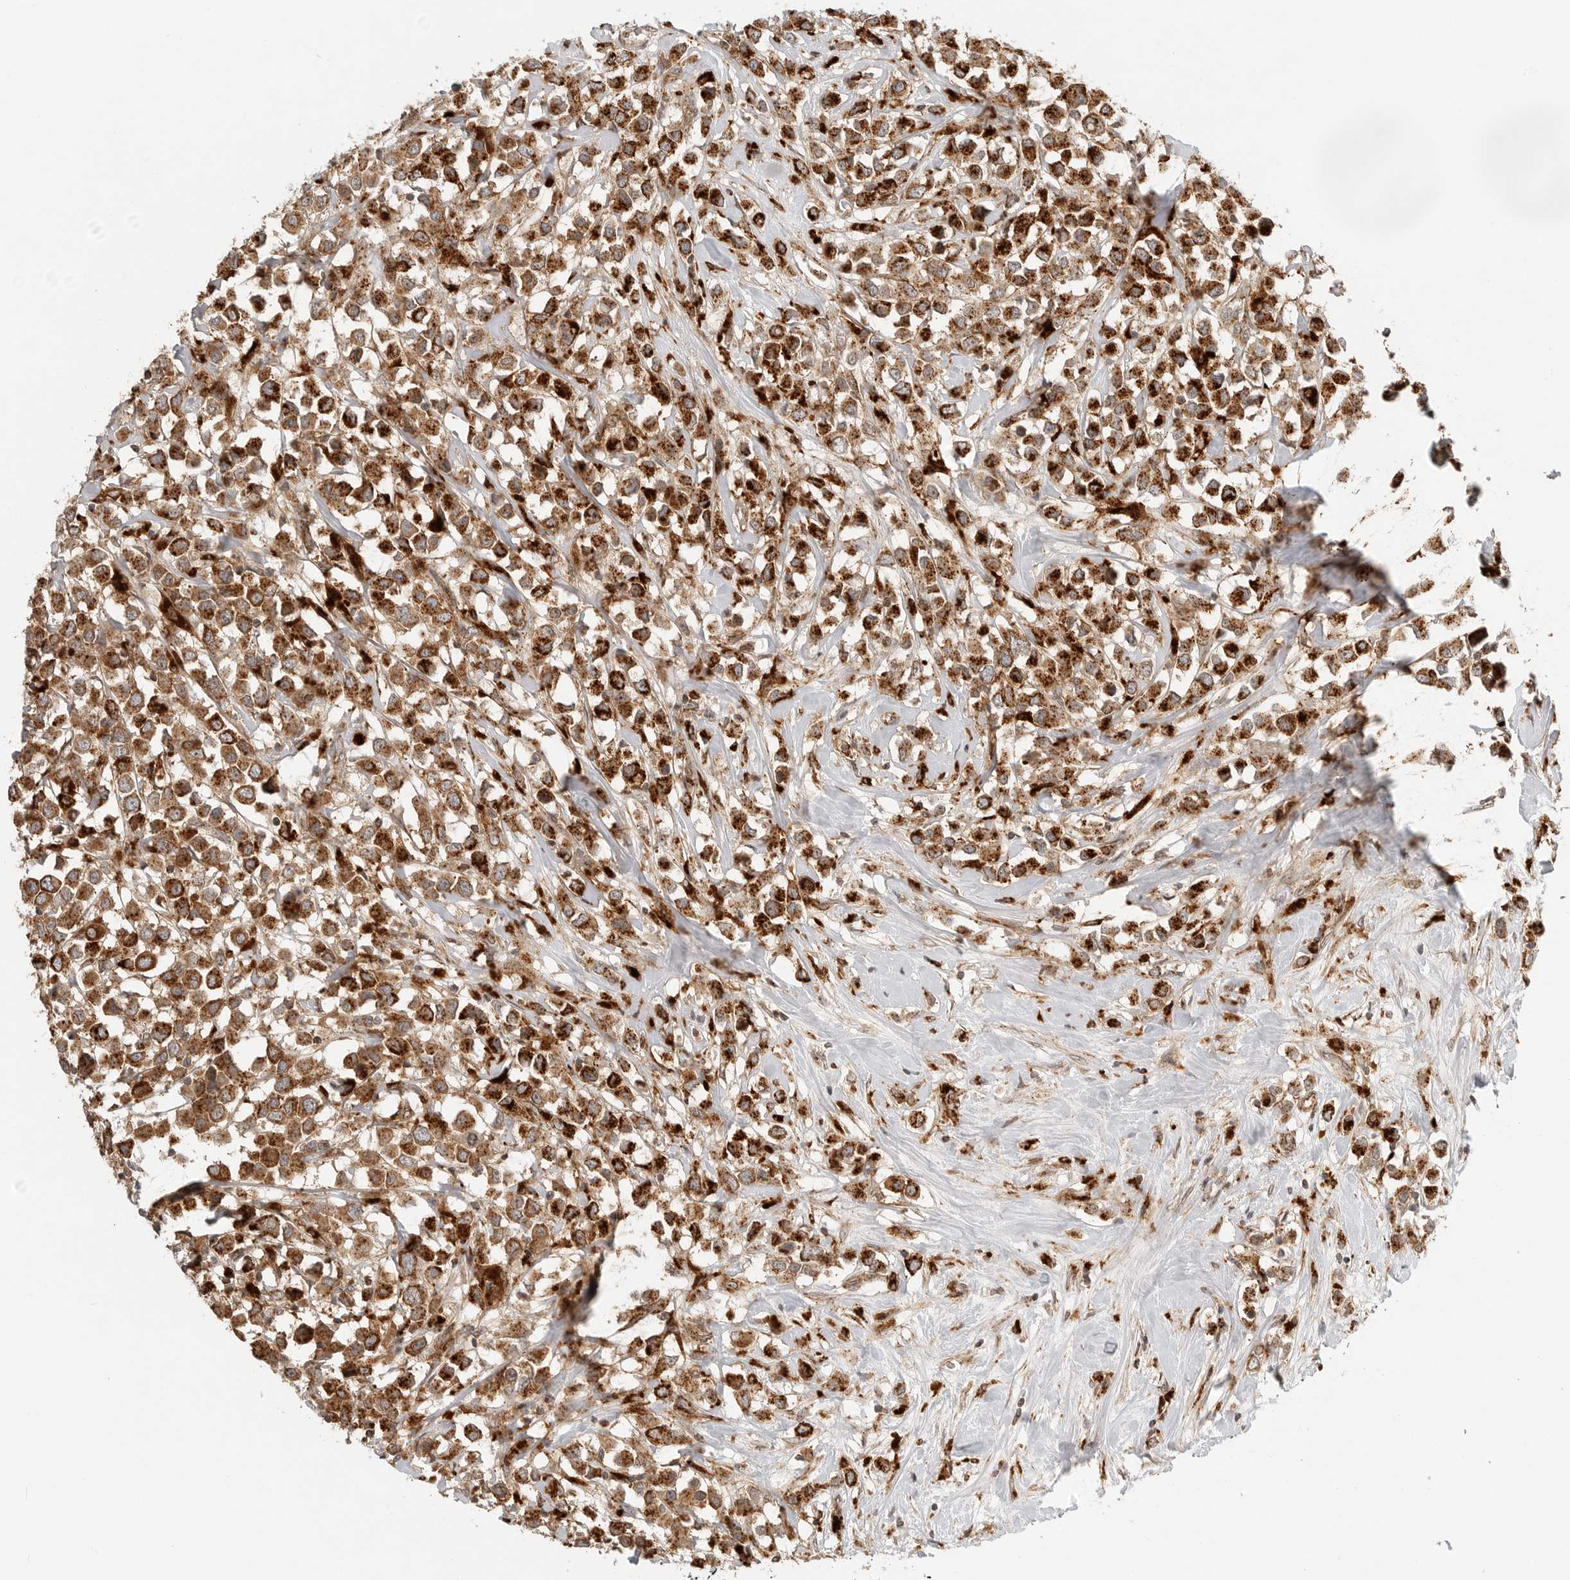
{"staining": {"intensity": "strong", "quantity": ">75%", "location": "cytoplasmic/membranous"}, "tissue": "breast cancer", "cell_type": "Tumor cells", "image_type": "cancer", "snomed": [{"axis": "morphology", "description": "Duct carcinoma"}, {"axis": "topography", "description": "Breast"}], "caption": "Protein expression analysis of breast cancer (invasive ductal carcinoma) shows strong cytoplasmic/membranous expression in approximately >75% of tumor cells. Nuclei are stained in blue.", "gene": "IDUA", "patient": {"sex": "female", "age": 61}}